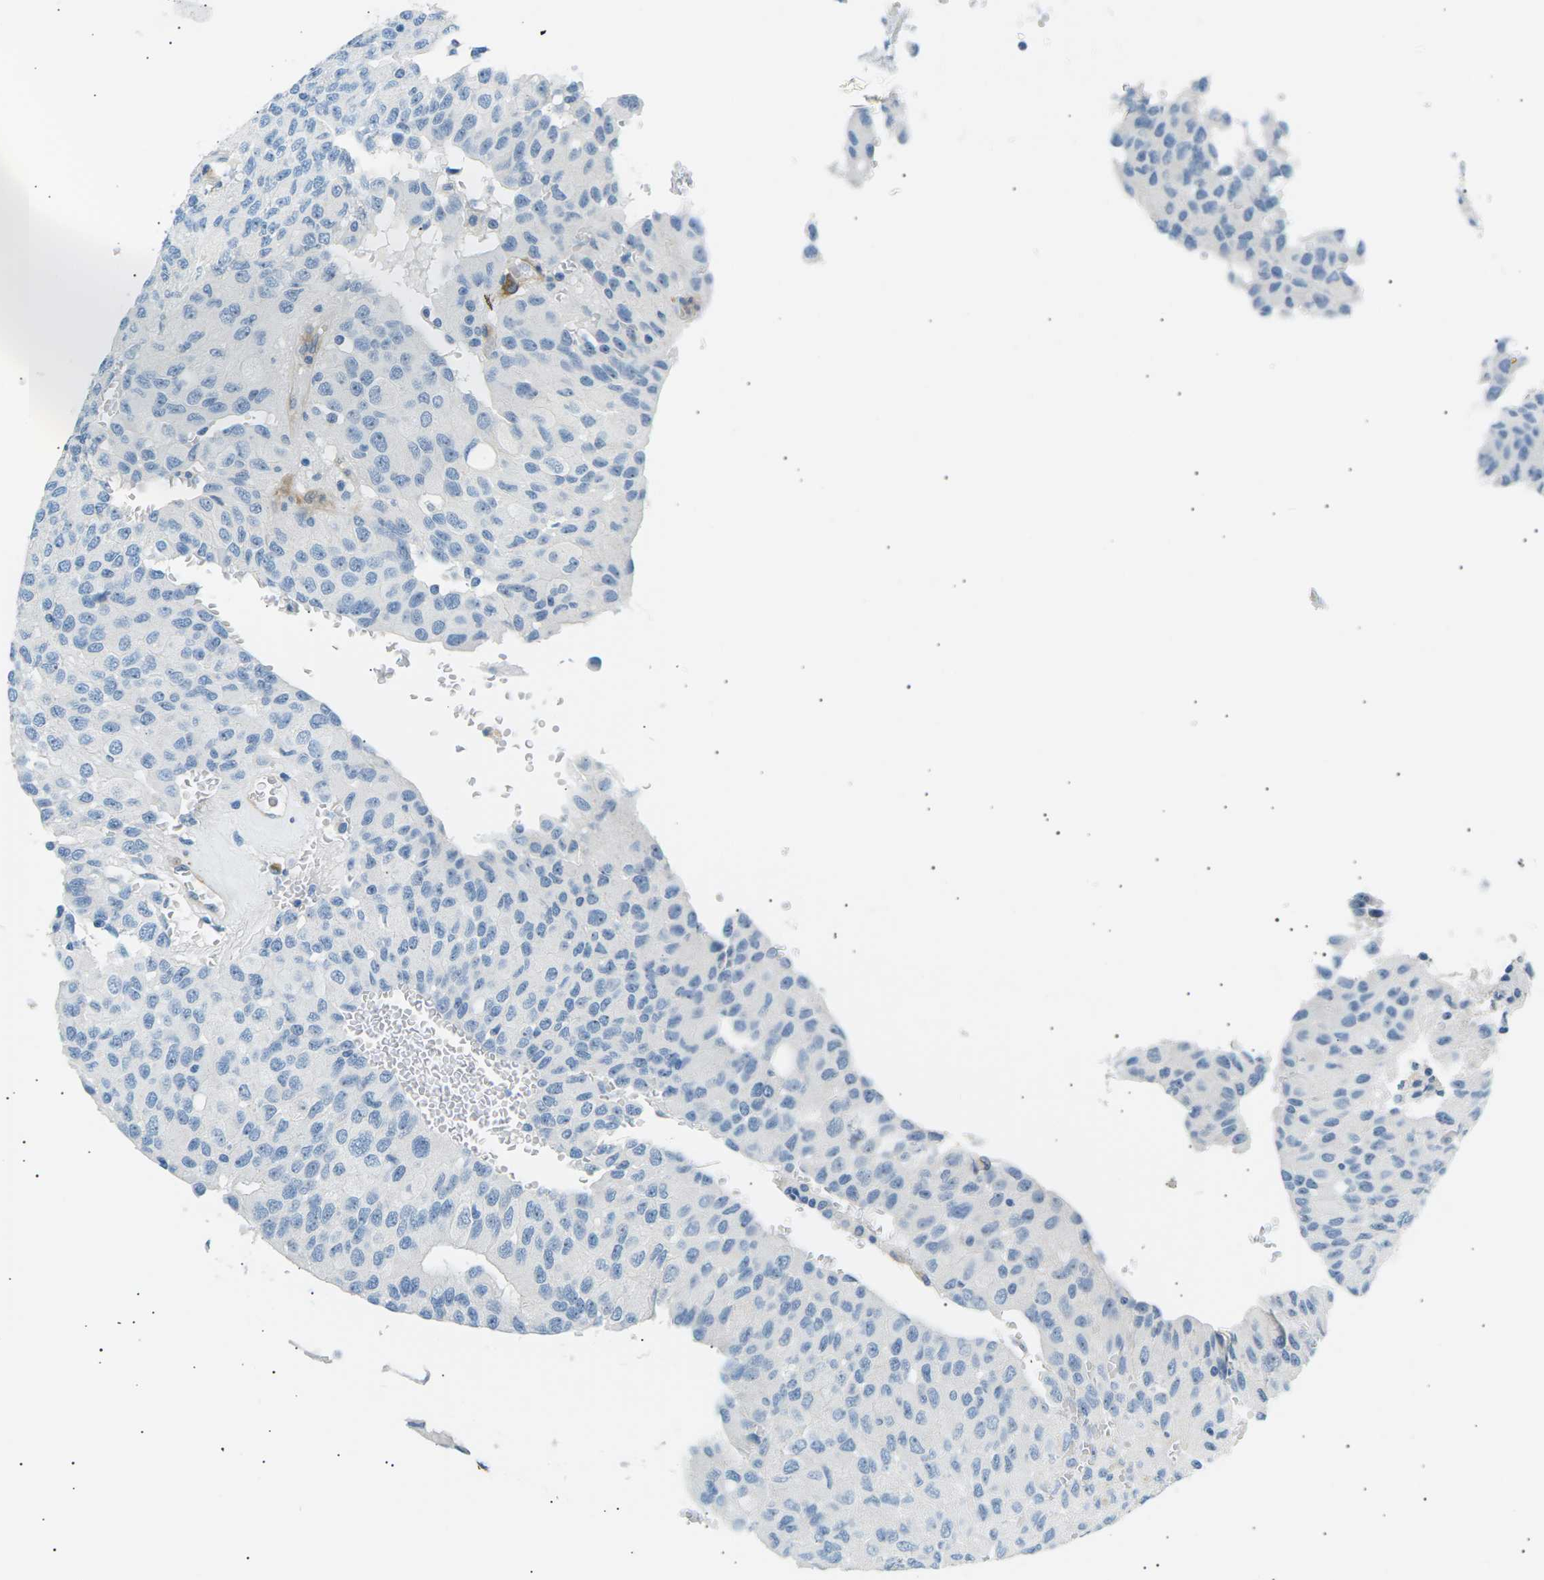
{"staining": {"intensity": "negative", "quantity": "none", "location": "none"}, "tissue": "glioma", "cell_type": "Tumor cells", "image_type": "cancer", "snomed": [{"axis": "morphology", "description": "Glioma, malignant, High grade"}, {"axis": "topography", "description": "Brain"}], "caption": "An image of malignant glioma (high-grade) stained for a protein shows no brown staining in tumor cells.", "gene": "SEPTIN5", "patient": {"sex": "male", "age": 32}}